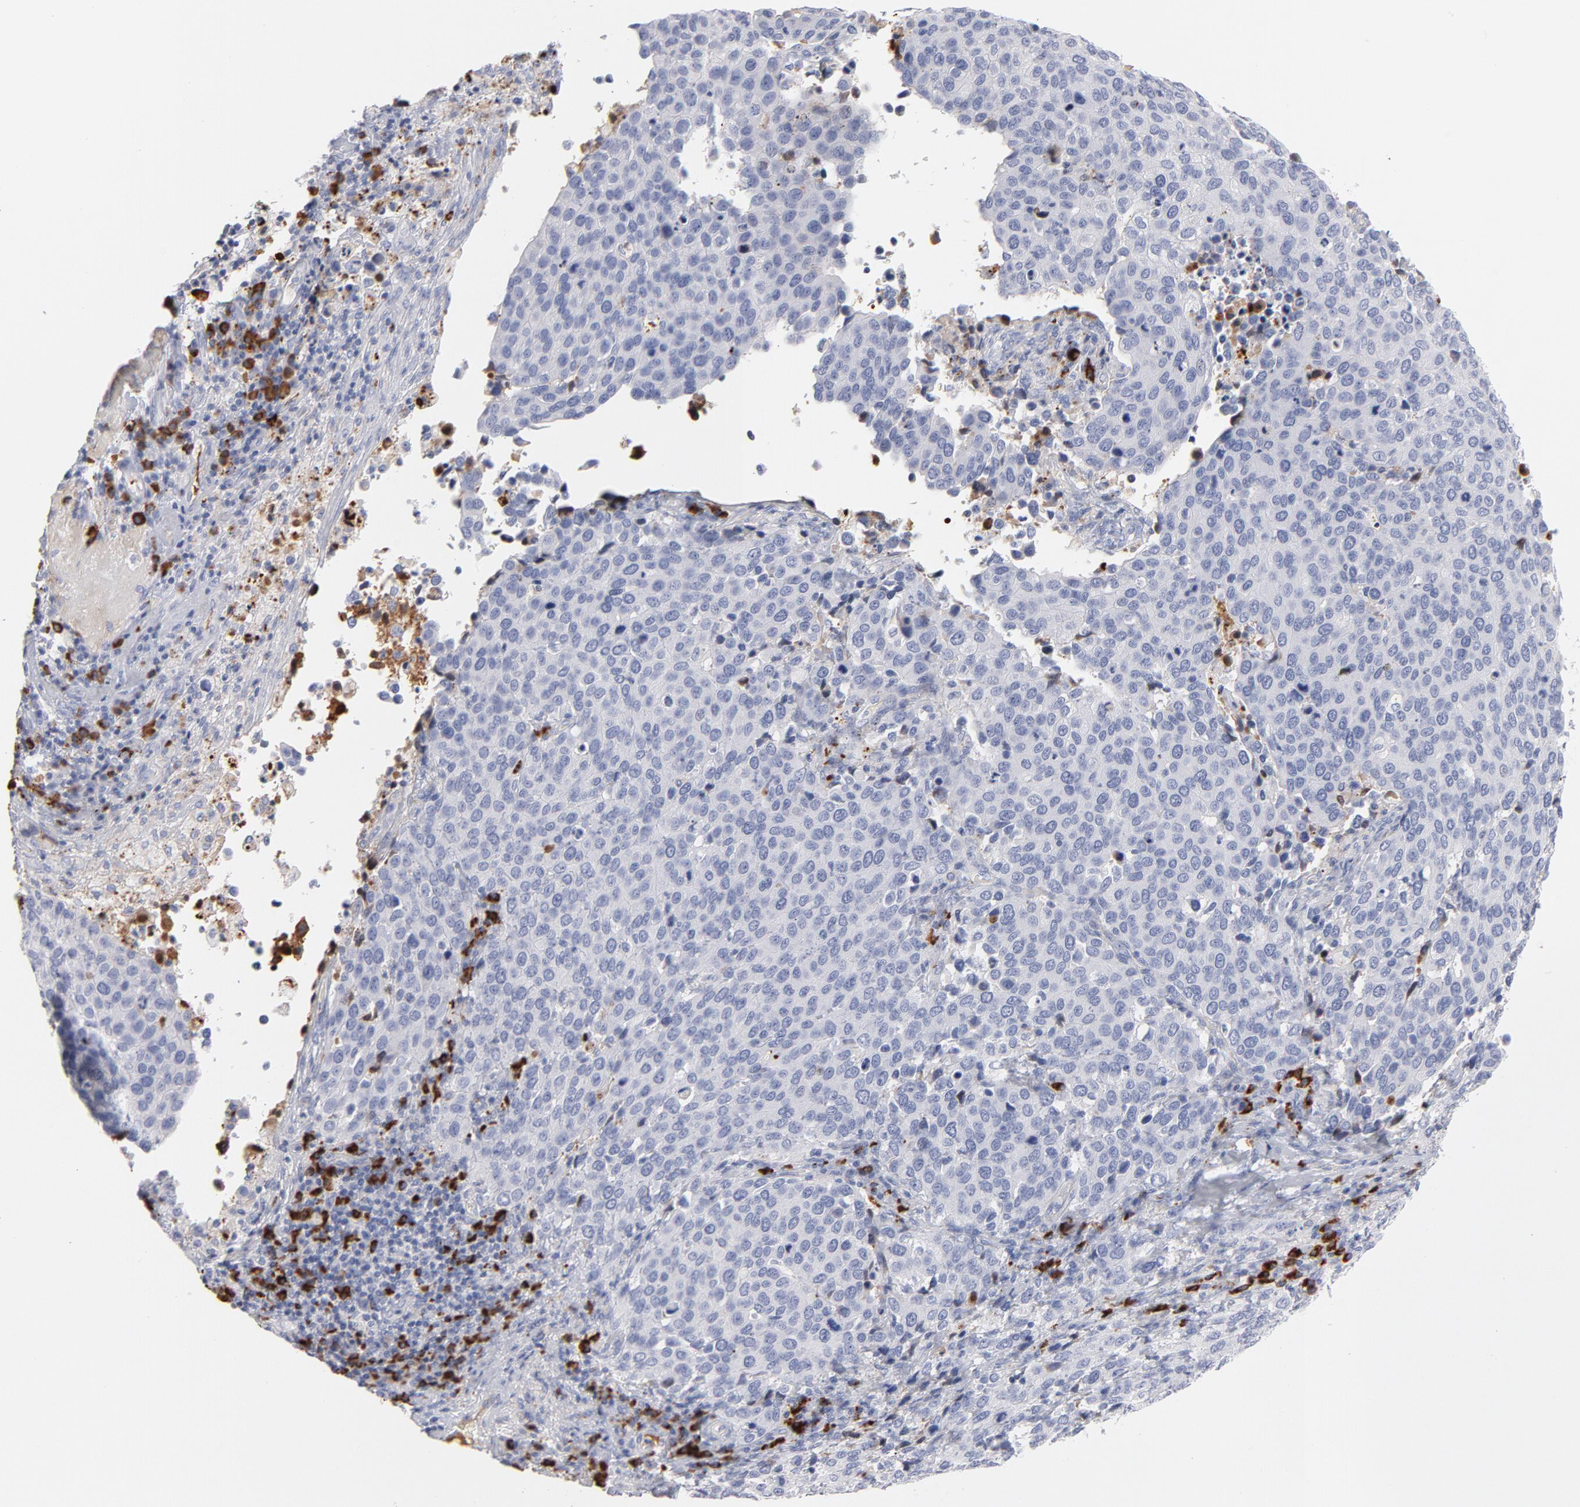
{"staining": {"intensity": "negative", "quantity": "none", "location": "none"}, "tissue": "cervical cancer", "cell_type": "Tumor cells", "image_type": "cancer", "snomed": [{"axis": "morphology", "description": "Squamous cell carcinoma, NOS"}, {"axis": "topography", "description": "Cervix"}], "caption": "Immunohistochemical staining of cervical cancer (squamous cell carcinoma) displays no significant expression in tumor cells.", "gene": "PLAT", "patient": {"sex": "female", "age": 54}}